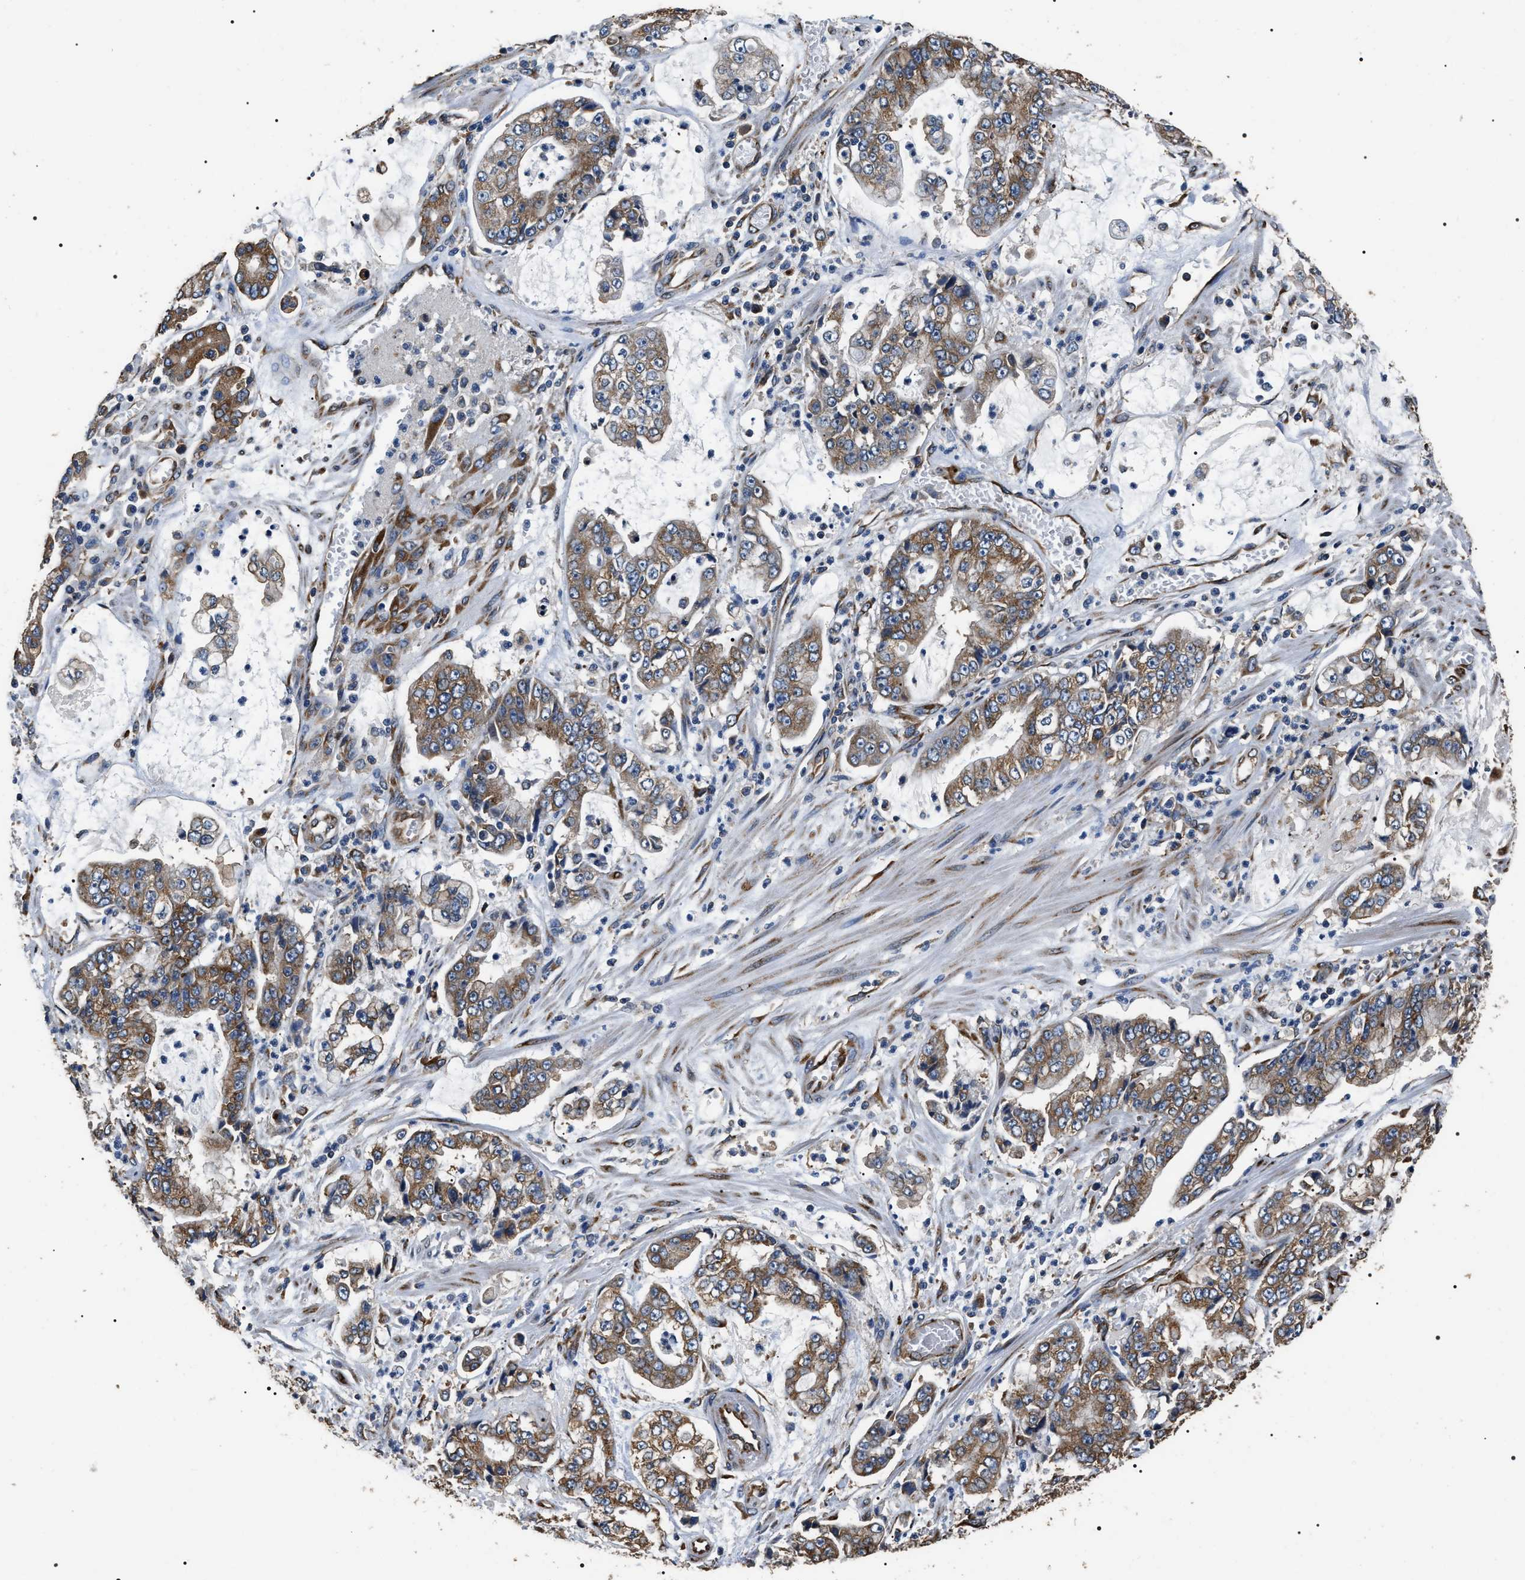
{"staining": {"intensity": "moderate", "quantity": ">75%", "location": "cytoplasmic/membranous"}, "tissue": "stomach cancer", "cell_type": "Tumor cells", "image_type": "cancer", "snomed": [{"axis": "morphology", "description": "Adenocarcinoma, NOS"}, {"axis": "topography", "description": "Stomach"}], "caption": "Stomach cancer stained with a protein marker exhibits moderate staining in tumor cells.", "gene": "KTN1", "patient": {"sex": "male", "age": 76}}